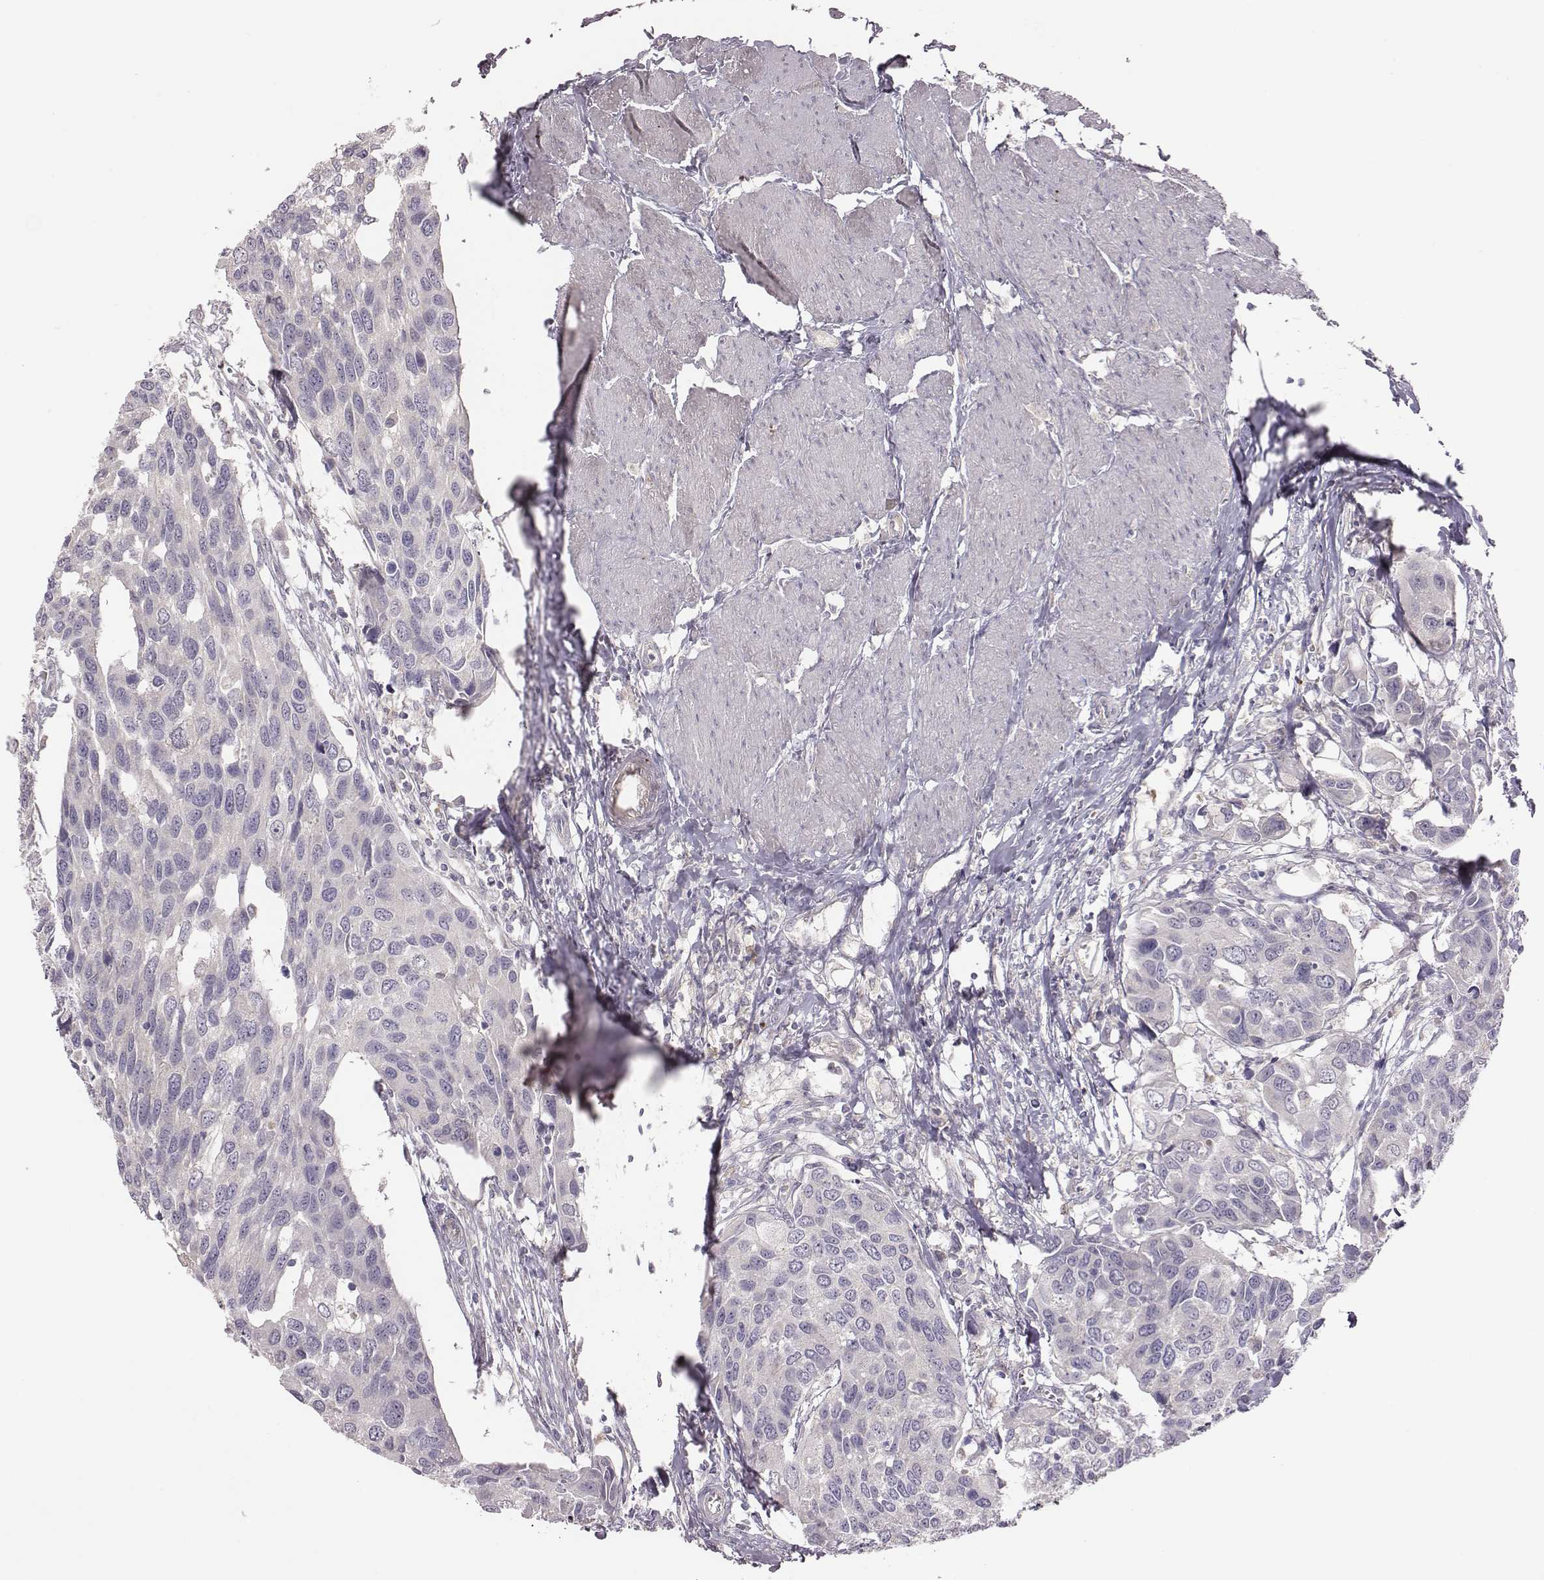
{"staining": {"intensity": "negative", "quantity": "none", "location": "none"}, "tissue": "urothelial cancer", "cell_type": "Tumor cells", "image_type": "cancer", "snomed": [{"axis": "morphology", "description": "Urothelial carcinoma, High grade"}, {"axis": "topography", "description": "Urinary bladder"}], "caption": "IHC histopathology image of neoplastic tissue: human high-grade urothelial carcinoma stained with DAB (3,3'-diaminobenzidine) reveals no significant protein expression in tumor cells.", "gene": "KMO", "patient": {"sex": "male", "age": 60}}